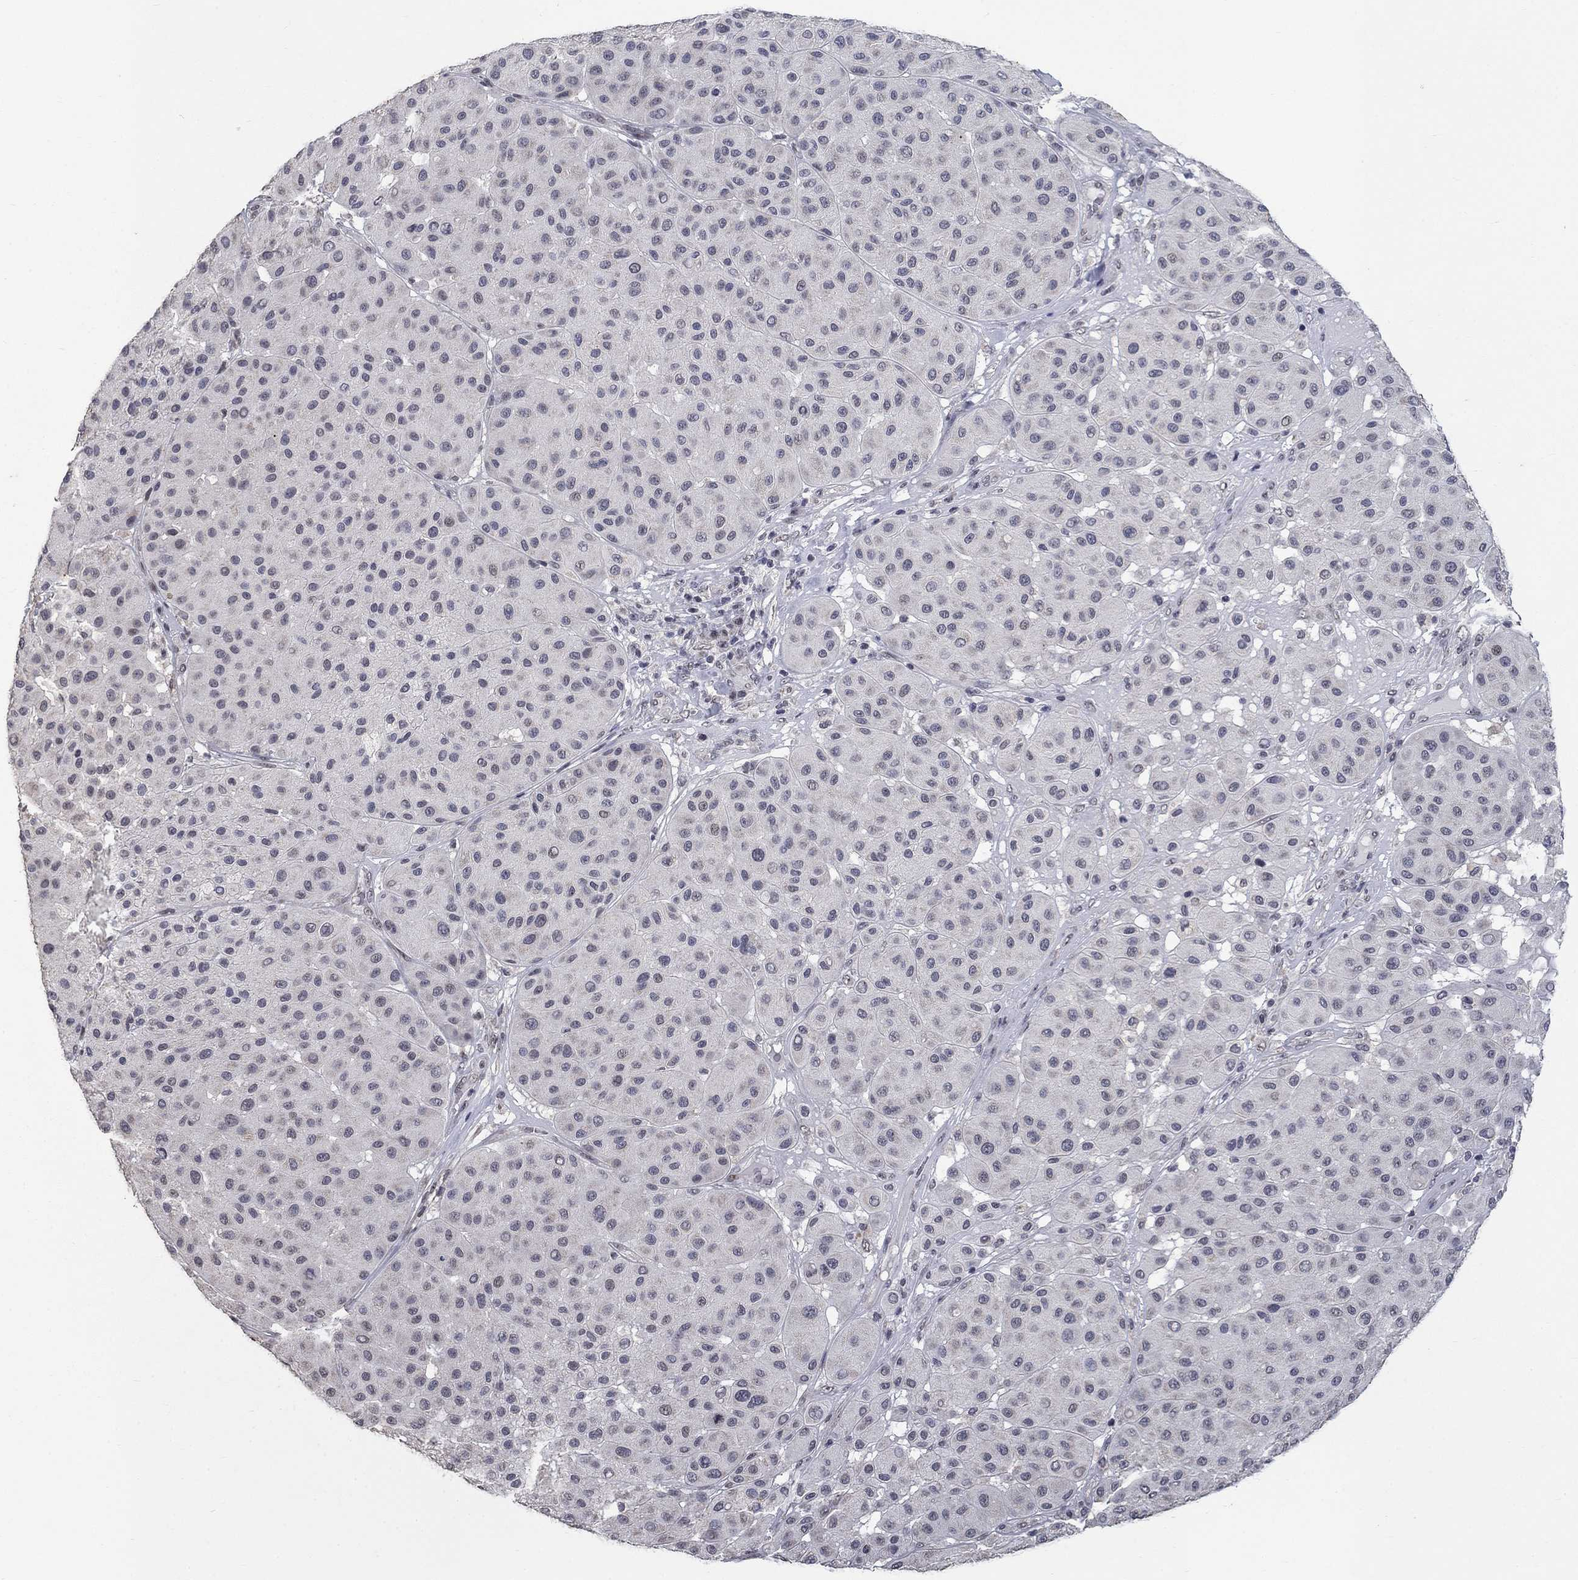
{"staining": {"intensity": "negative", "quantity": "none", "location": "none"}, "tissue": "melanoma", "cell_type": "Tumor cells", "image_type": "cancer", "snomed": [{"axis": "morphology", "description": "Malignant melanoma, Metastatic site"}, {"axis": "topography", "description": "Smooth muscle"}], "caption": "Tumor cells are negative for protein expression in human malignant melanoma (metastatic site).", "gene": "SPATA33", "patient": {"sex": "male", "age": 41}}